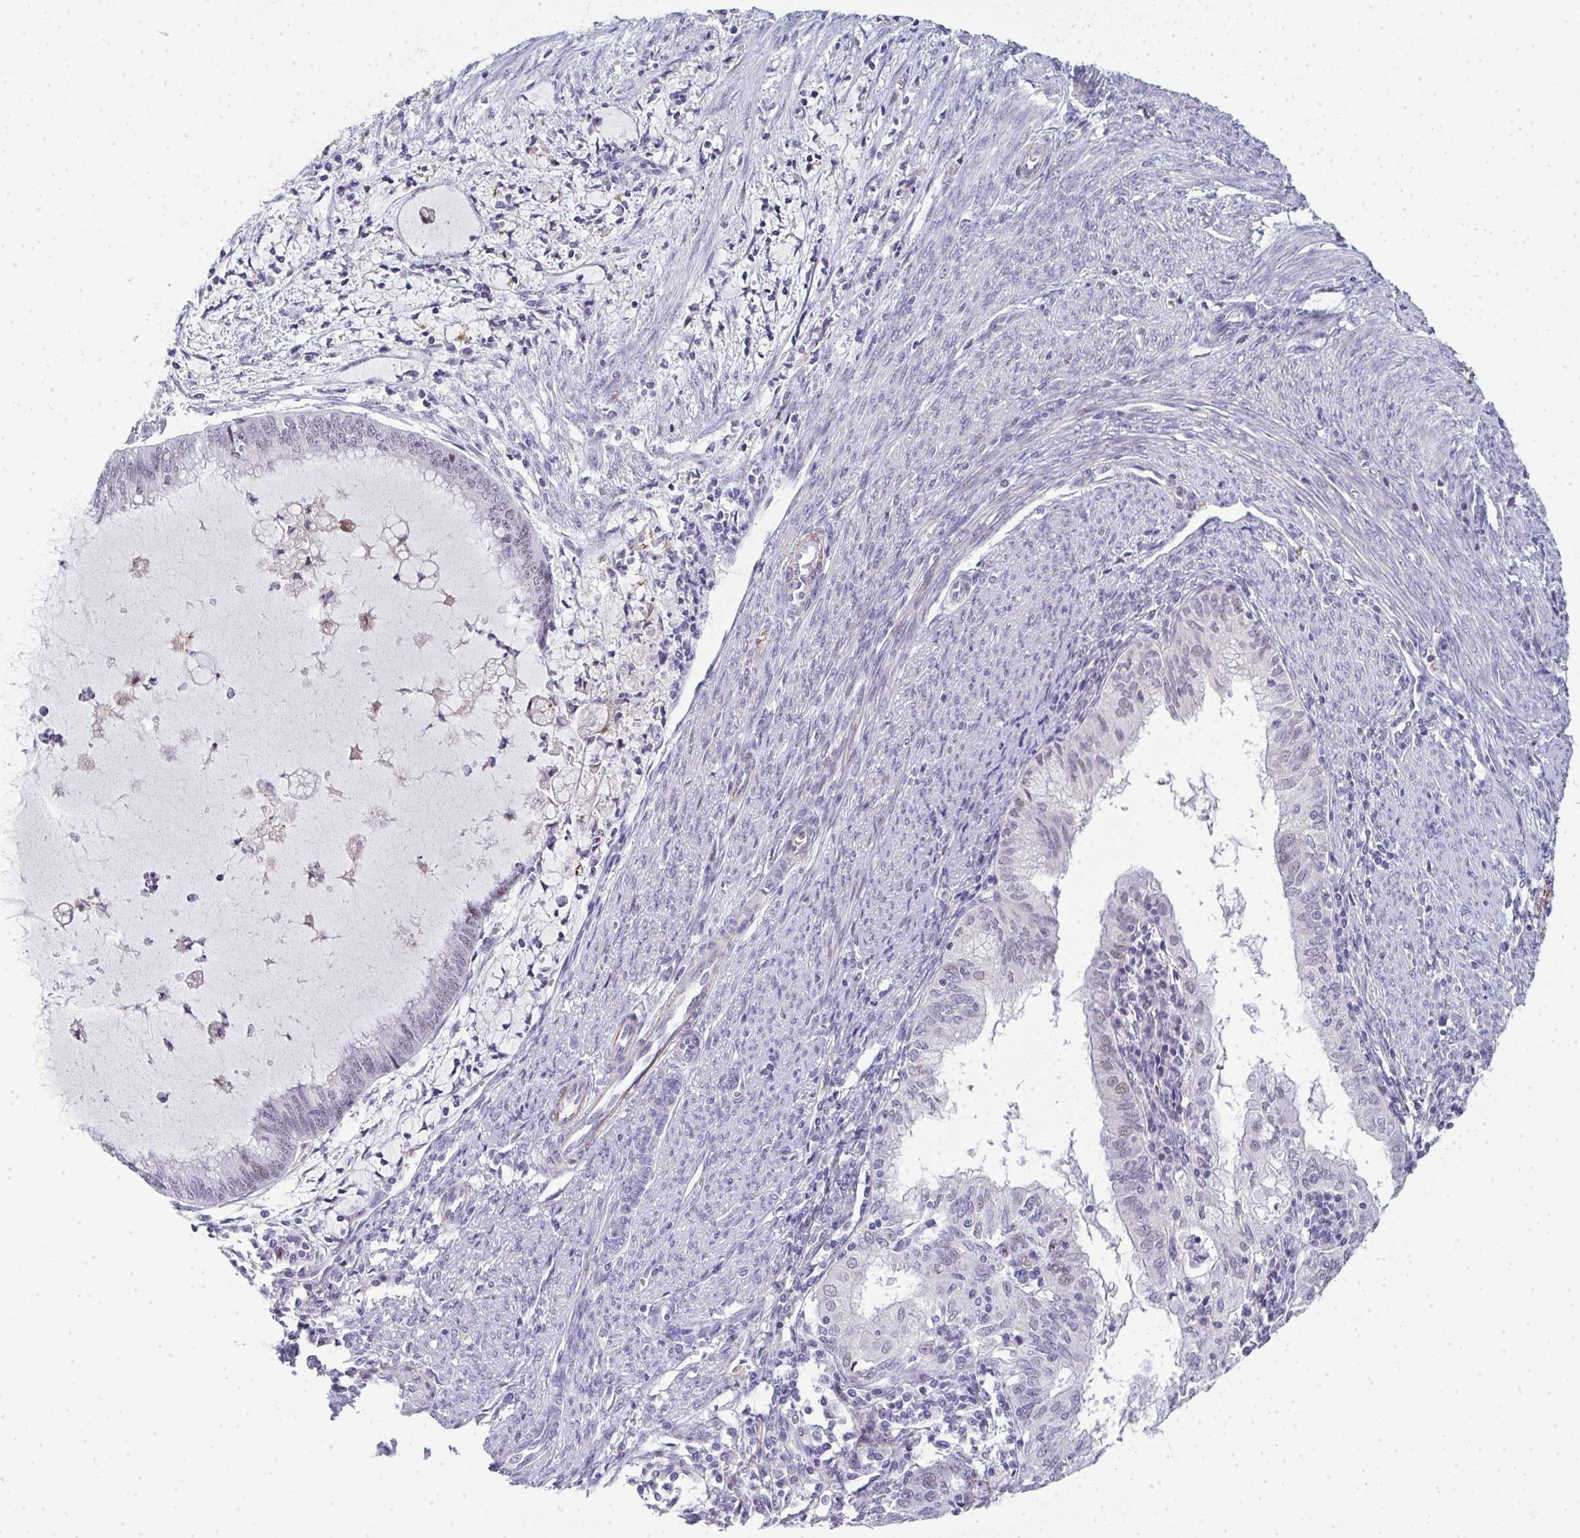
{"staining": {"intensity": "negative", "quantity": "none", "location": "none"}, "tissue": "endometrial cancer", "cell_type": "Tumor cells", "image_type": "cancer", "snomed": [{"axis": "morphology", "description": "Adenocarcinoma, NOS"}, {"axis": "topography", "description": "Endometrium"}], "caption": "IHC photomicrograph of neoplastic tissue: human endometrial cancer stained with DAB shows no significant protein staining in tumor cells.", "gene": "TNMD", "patient": {"sex": "female", "age": 79}}